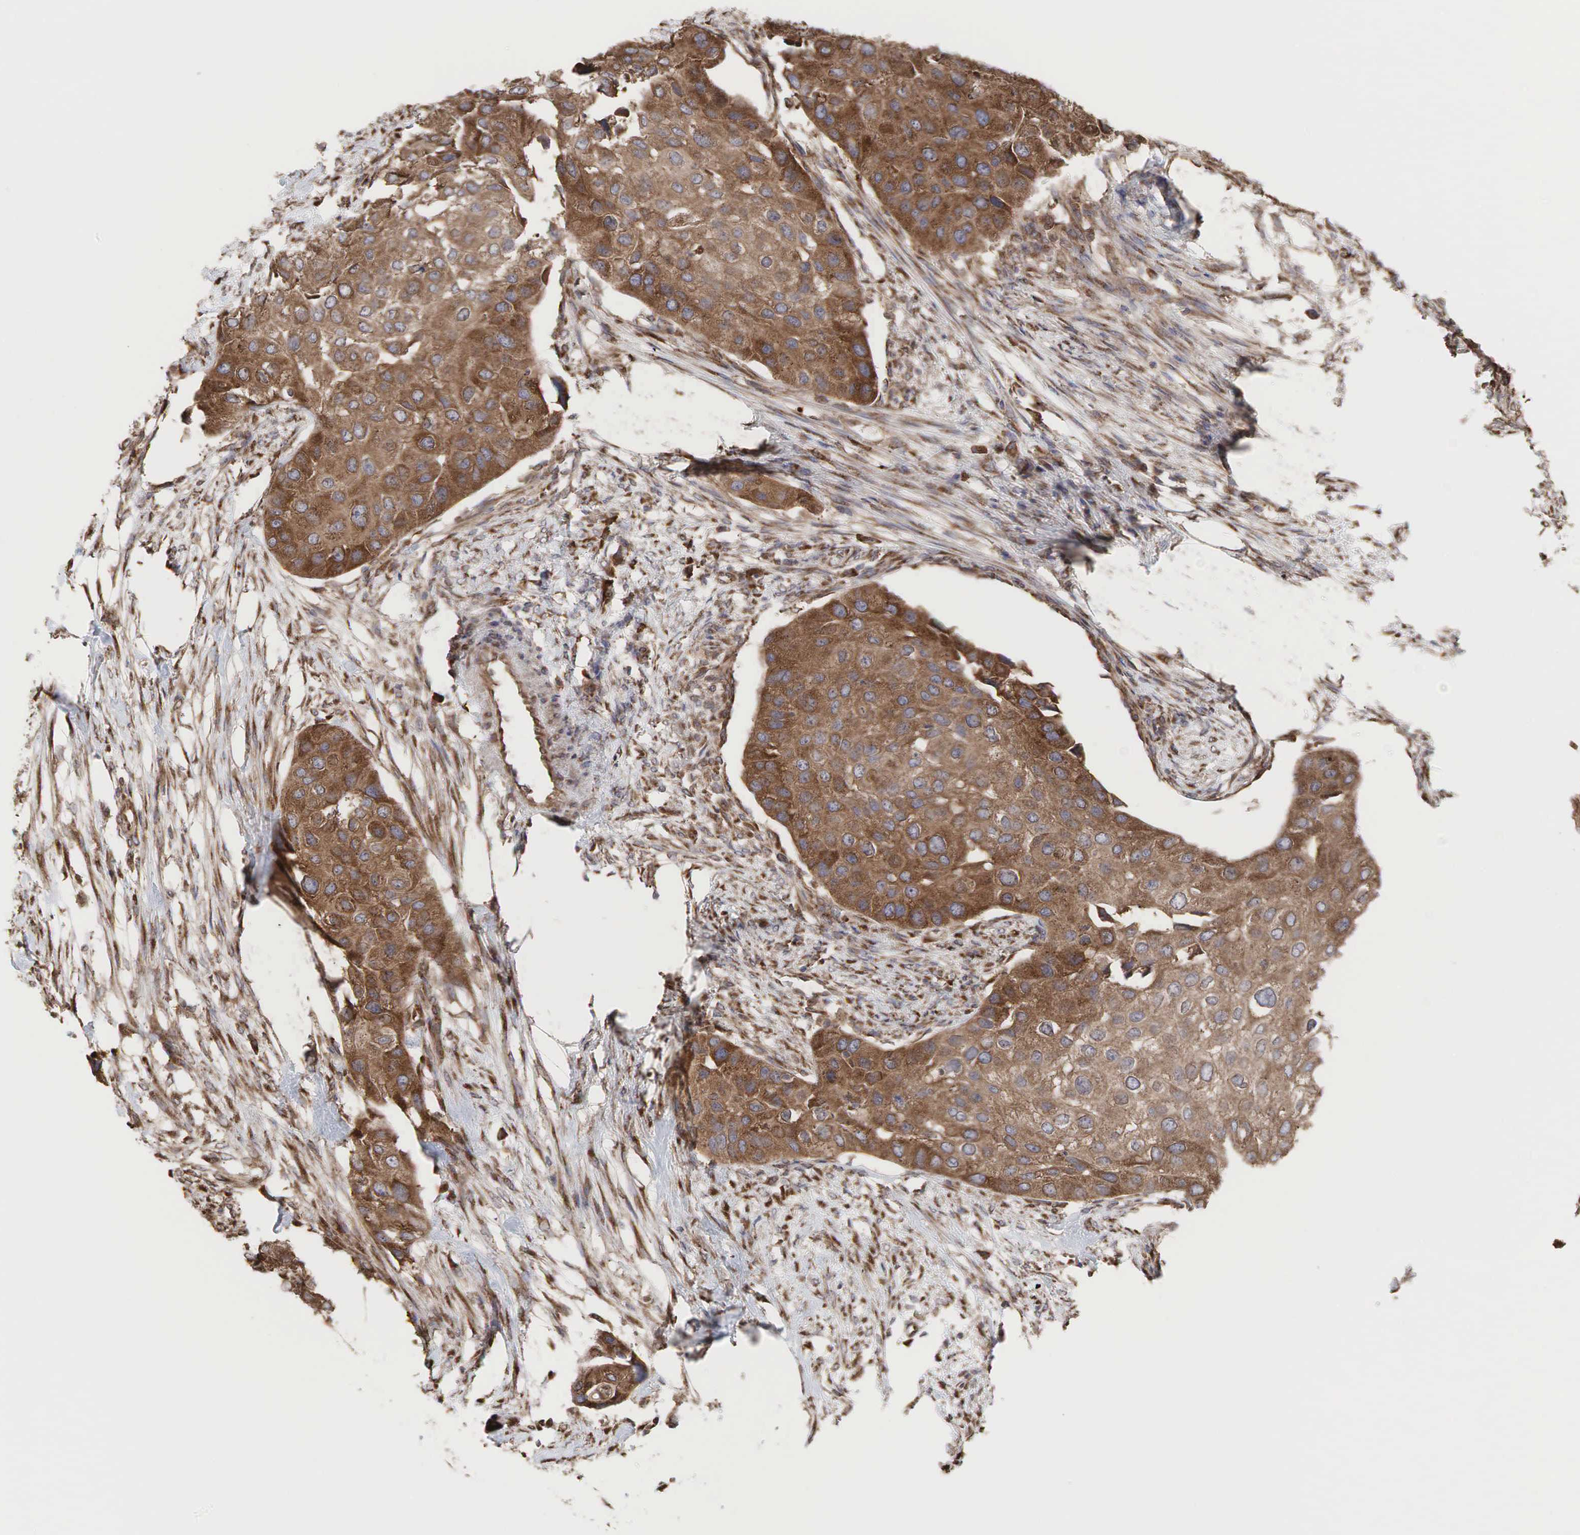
{"staining": {"intensity": "strong", "quantity": ">75%", "location": "cytoplasmic/membranous"}, "tissue": "urothelial cancer", "cell_type": "Tumor cells", "image_type": "cancer", "snomed": [{"axis": "morphology", "description": "Urothelial carcinoma, High grade"}, {"axis": "topography", "description": "Urinary bladder"}], "caption": "High-magnification brightfield microscopy of urothelial carcinoma (high-grade) stained with DAB (brown) and counterstained with hematoxylin (blue). tumor cells exhibit strong cytoplasmic/membranous positivity is present in about>75% of cells.", "gene": "PABPC5", "patient": {"sex": "male", "age": 55}}